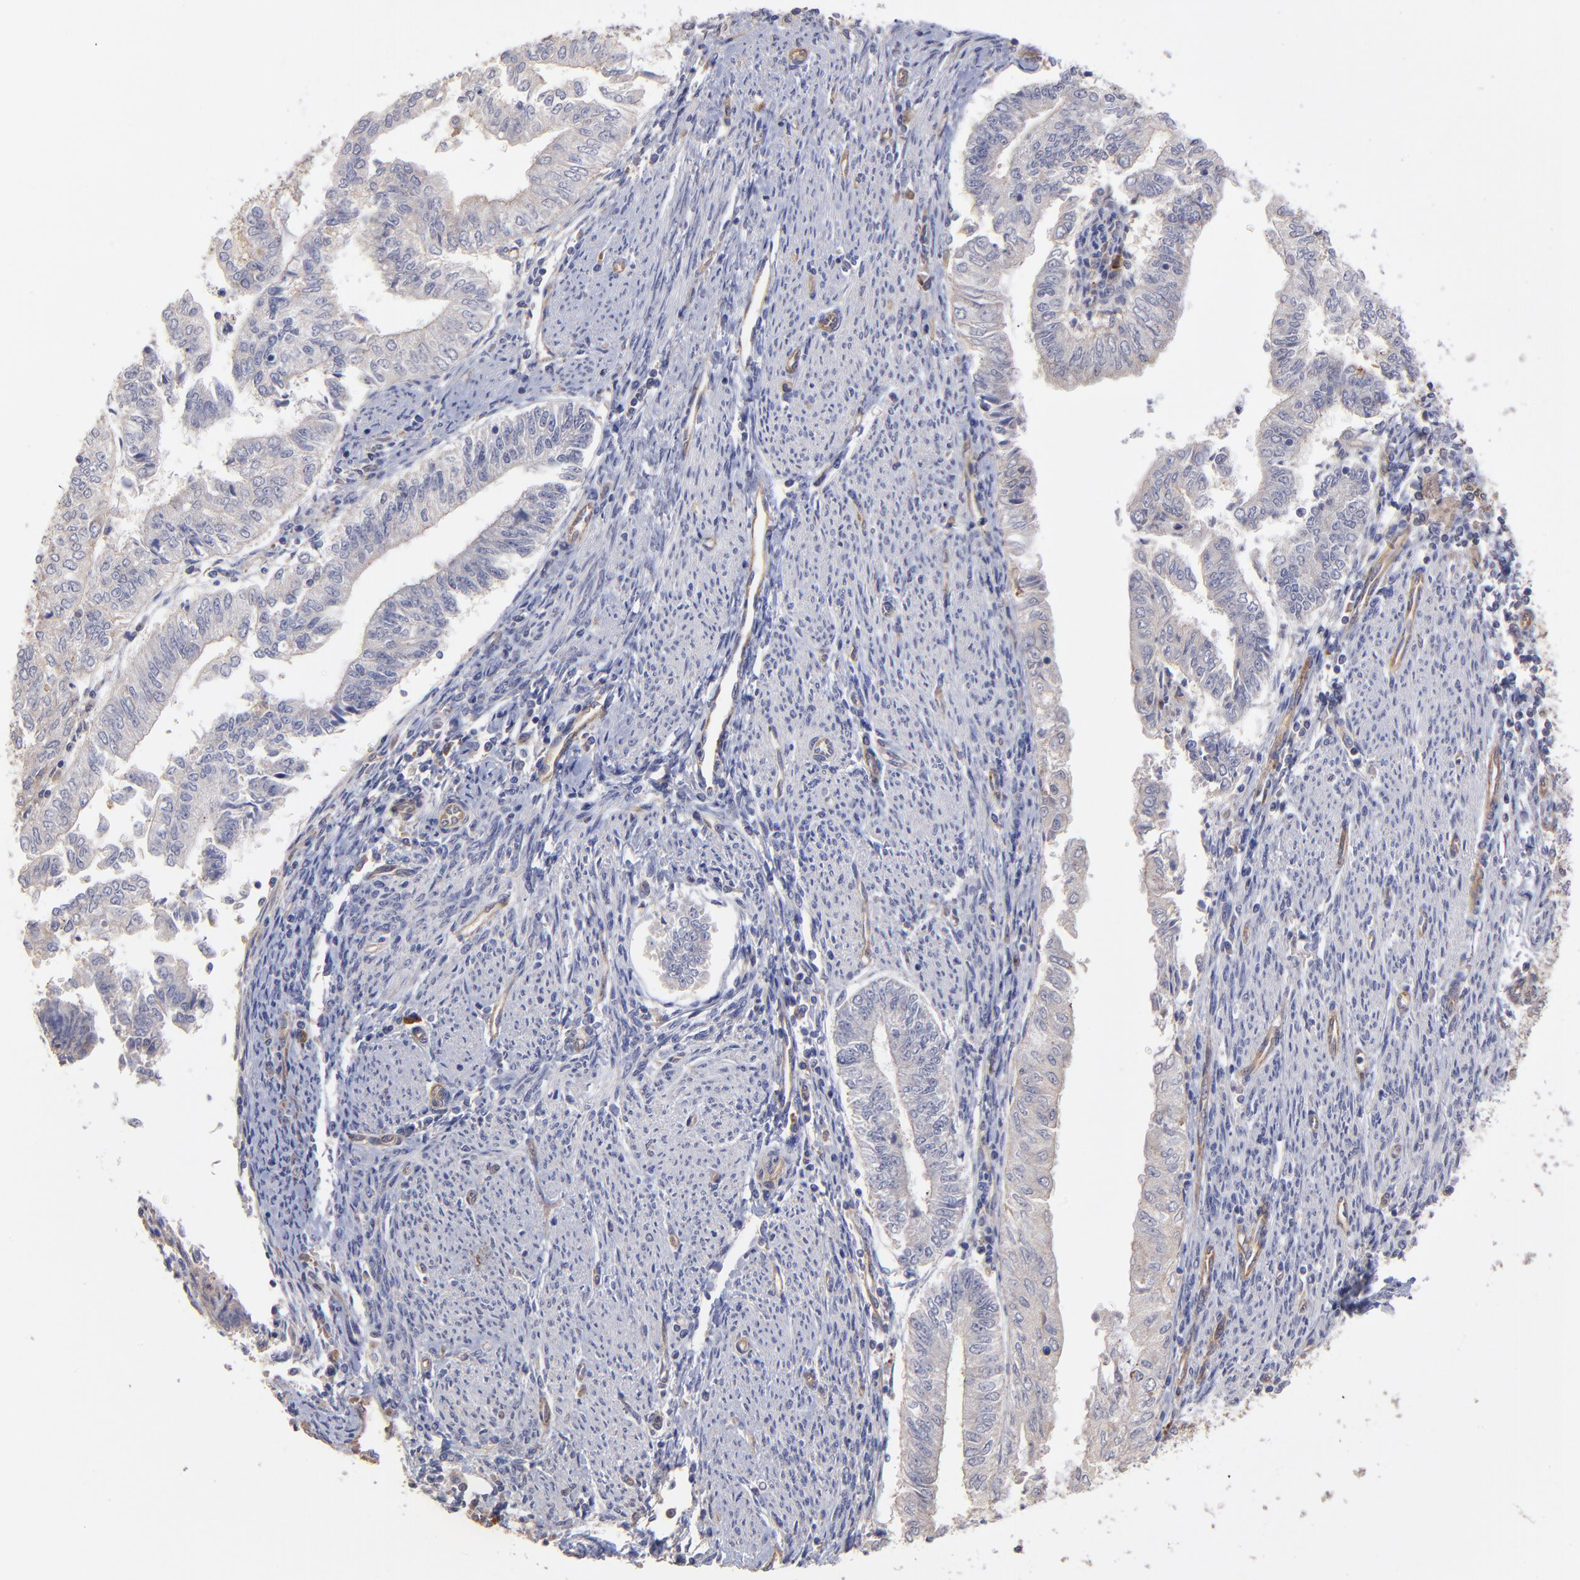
{"staining": {"intensity": "negative", "quantity": "none", "location": "none"}, "tissue": "endometrial cancer", "cell_type": "Tumor cells", "image_type": "cancer", "snomed": [{"axis": "morphology", "description": "Adenocarcinoma, NOS"}, {"axis": "topography", "description": "Endometrium"}], "caption": "Endometrial cancer stained for a protein using immunohistochemistry demonstrates no staining tumor cells.", "gene": "ASB7", "patient": {"sex": "female", "age": 66}}